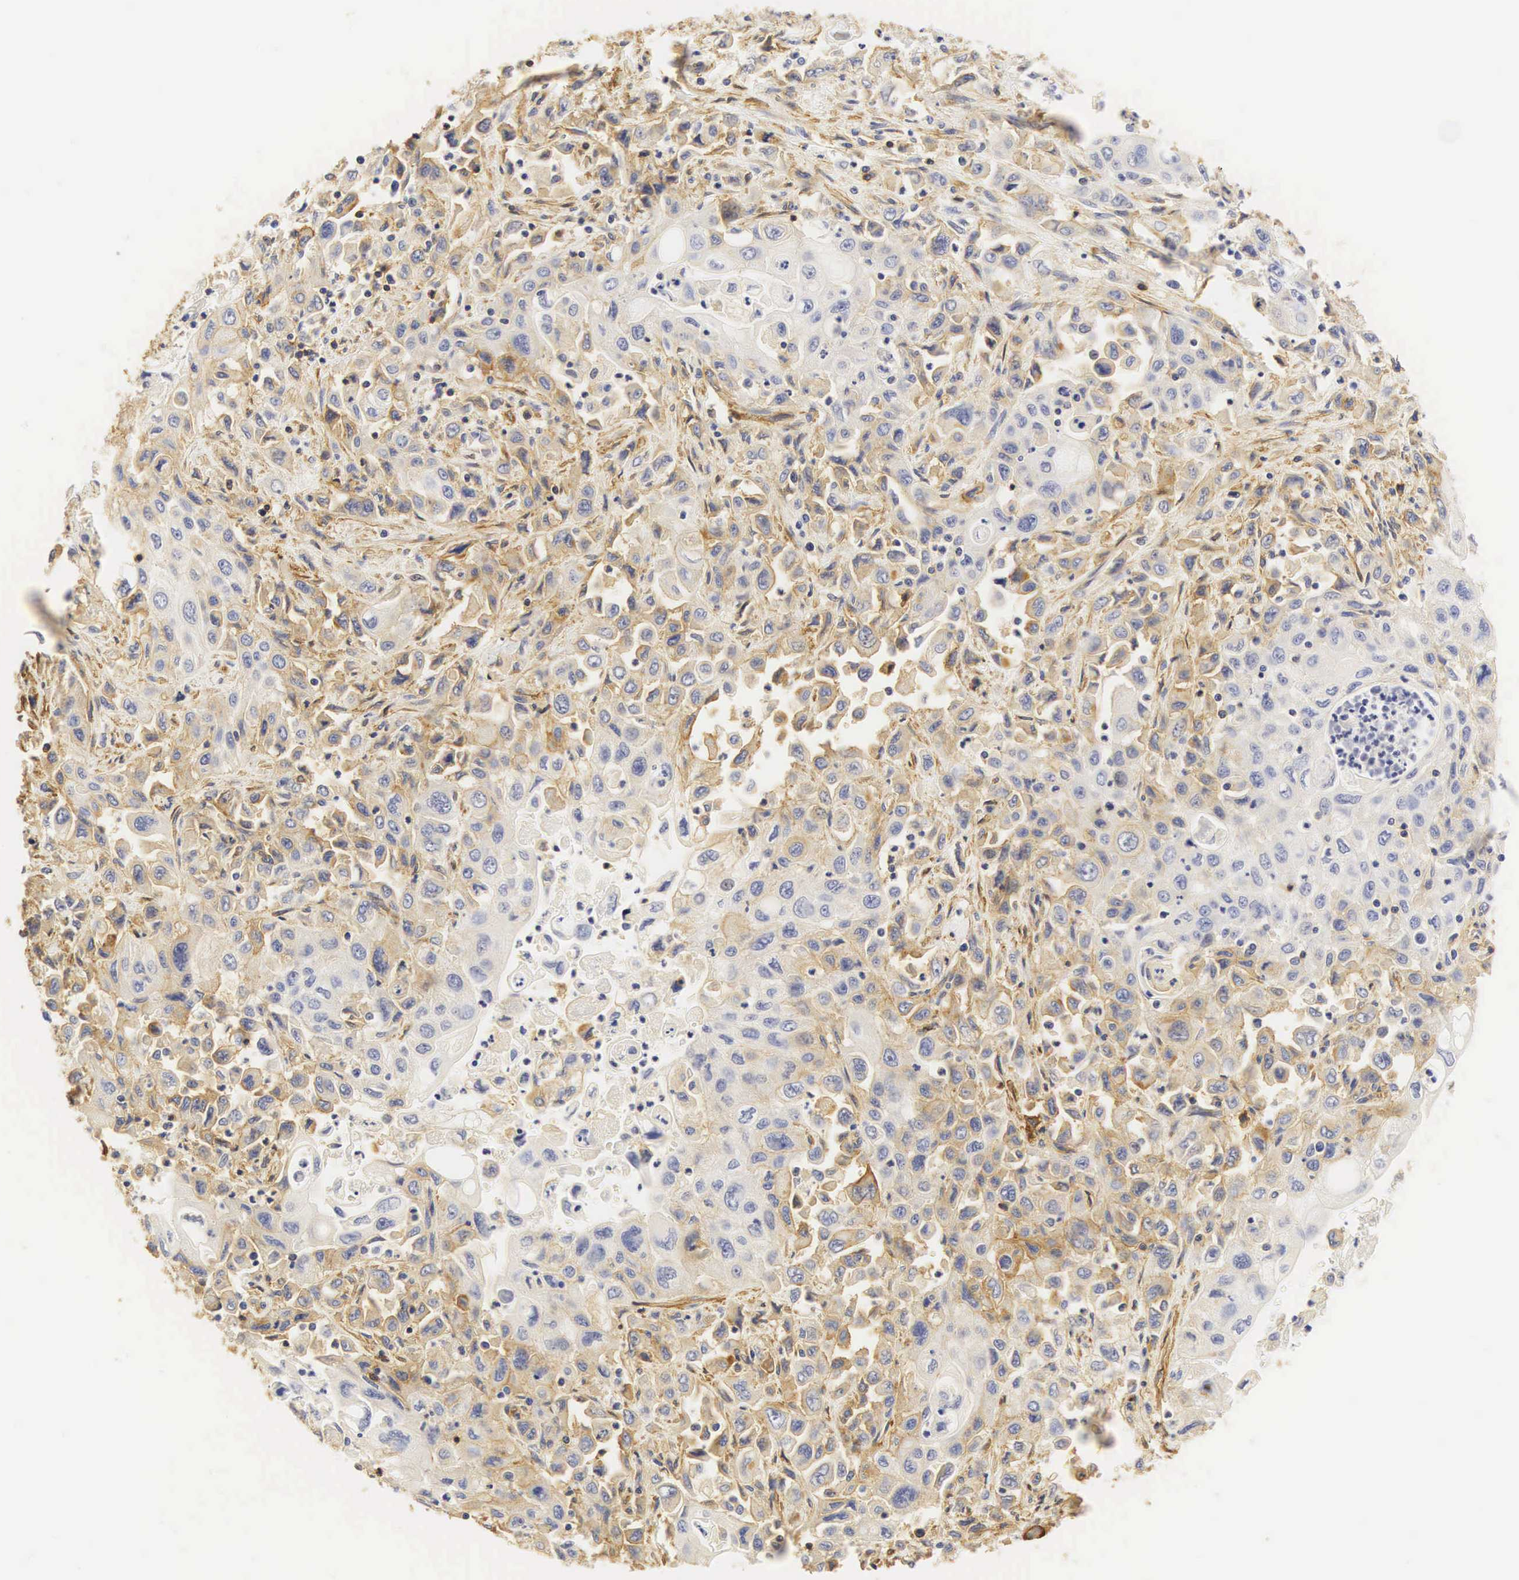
{"staining": {"intensity": "weak", "quantity": "25%-75%", "location": "cytoplasmic/membranous"}, "tissue": "pancreatic cancer", "cell_type": "Tumor cells", "image_type": "cancer", "snomed": [{"axis": "morphology", "description": "Adenocarcinoma, NOS"}, {"axis": "topography", "description": "Pancreas"}], "caption": "A brown stain labels weak cytoplasmic/membranous positivity of a protein in human adenocarcinoma (pancreatic) tumor cells.", "gene": "CD99", "patient": {"sex": "male", "age": 70}}